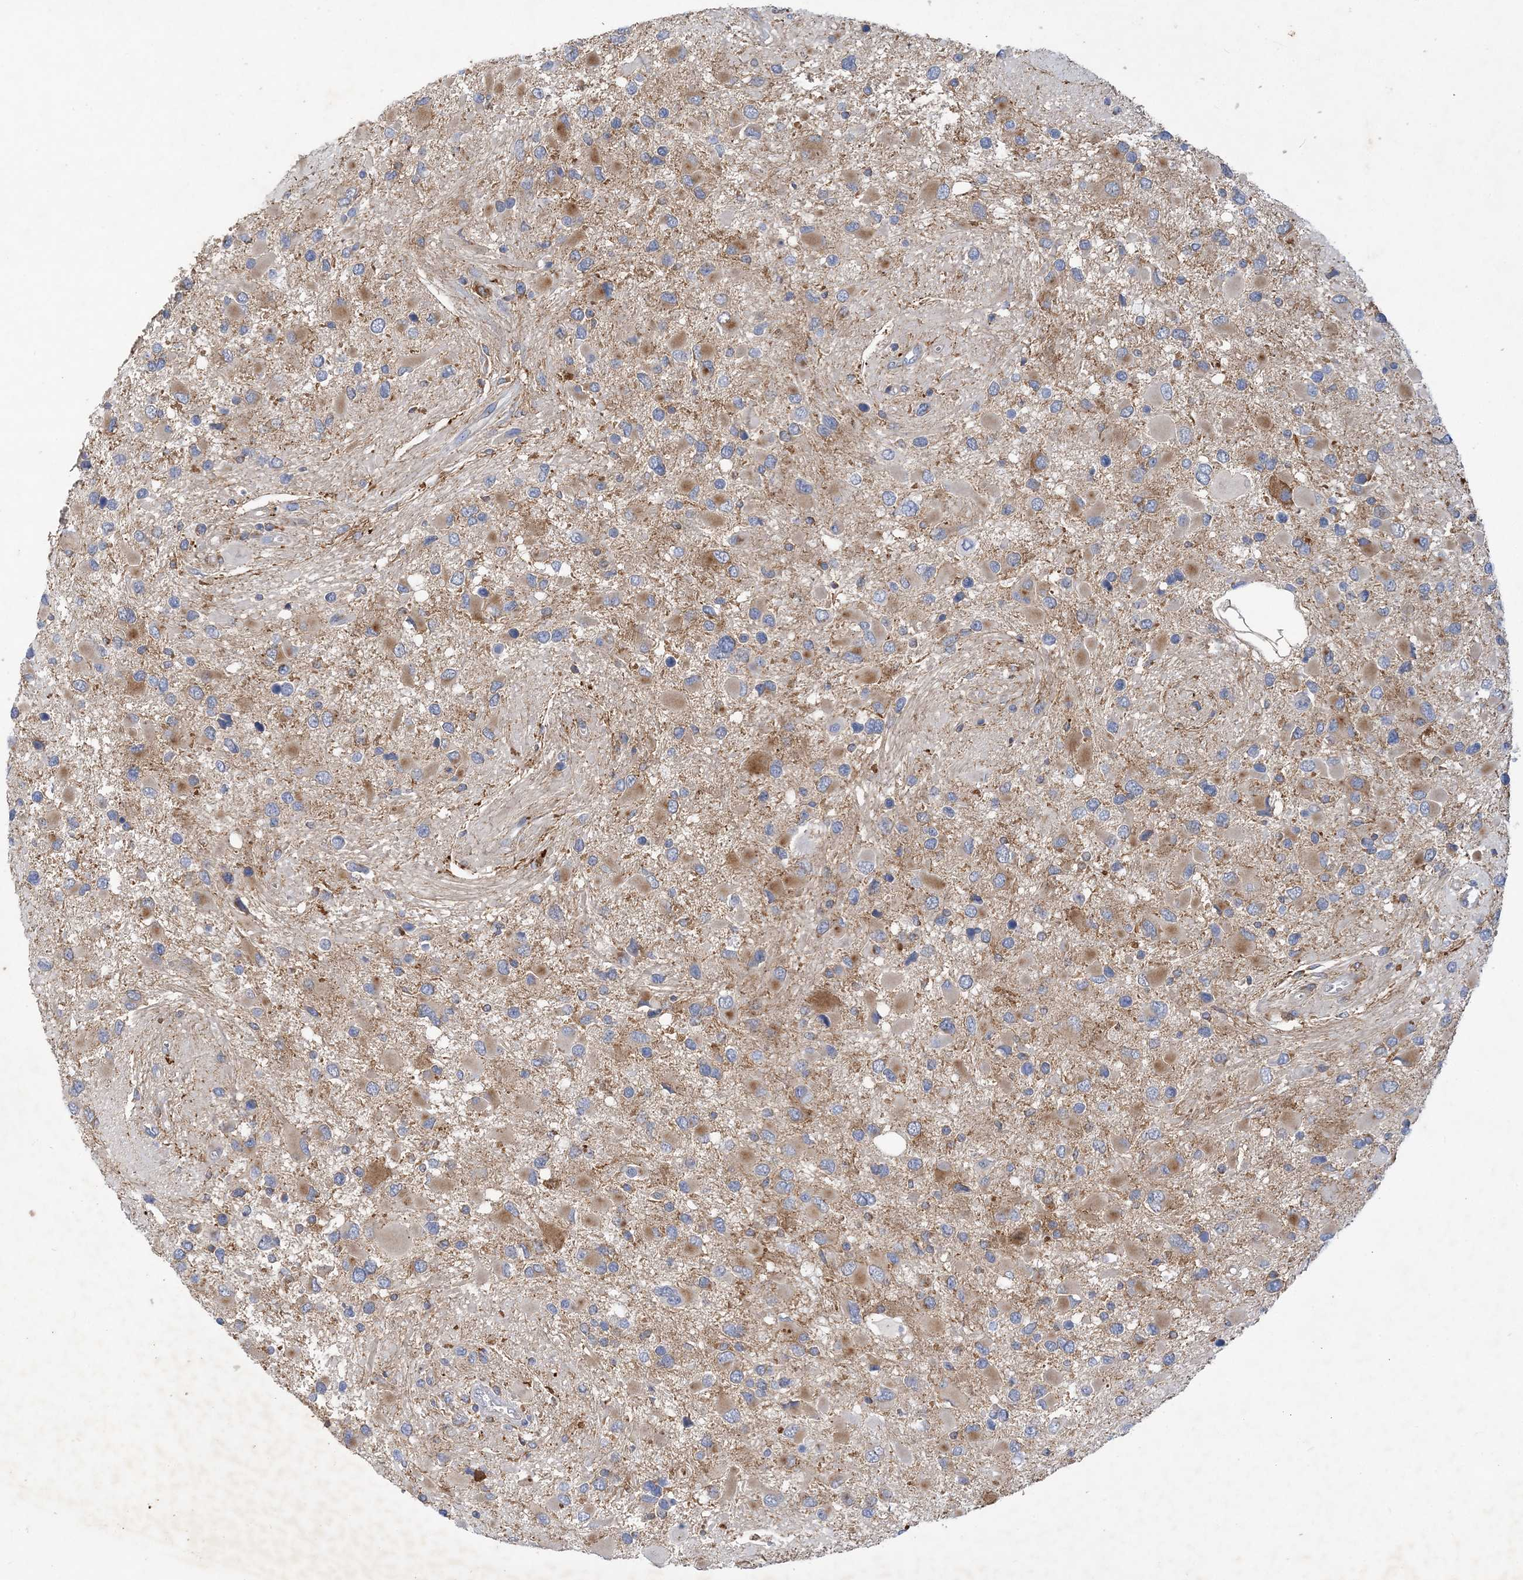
{"staining": {"intensity": "moderate", "quantity": ">75%", "location": "cytoplasmic/membranous"}, "tissue": "glioma", "cell_type": "Tumor cells", "image_type": "cancer", "snomed": [{"axis": "morphology", "description": "Glioma, malignant, High grade"}, {"axis": "topography", "description": "Brain"}], "caption": "Protein staining shows moderate cytoplasmic/membranous staining in approximately >75% of tumor cells in high-grade glioma (malignant).", "gene": "GRINA", "patient": {"sex": "male", "age": 53}}